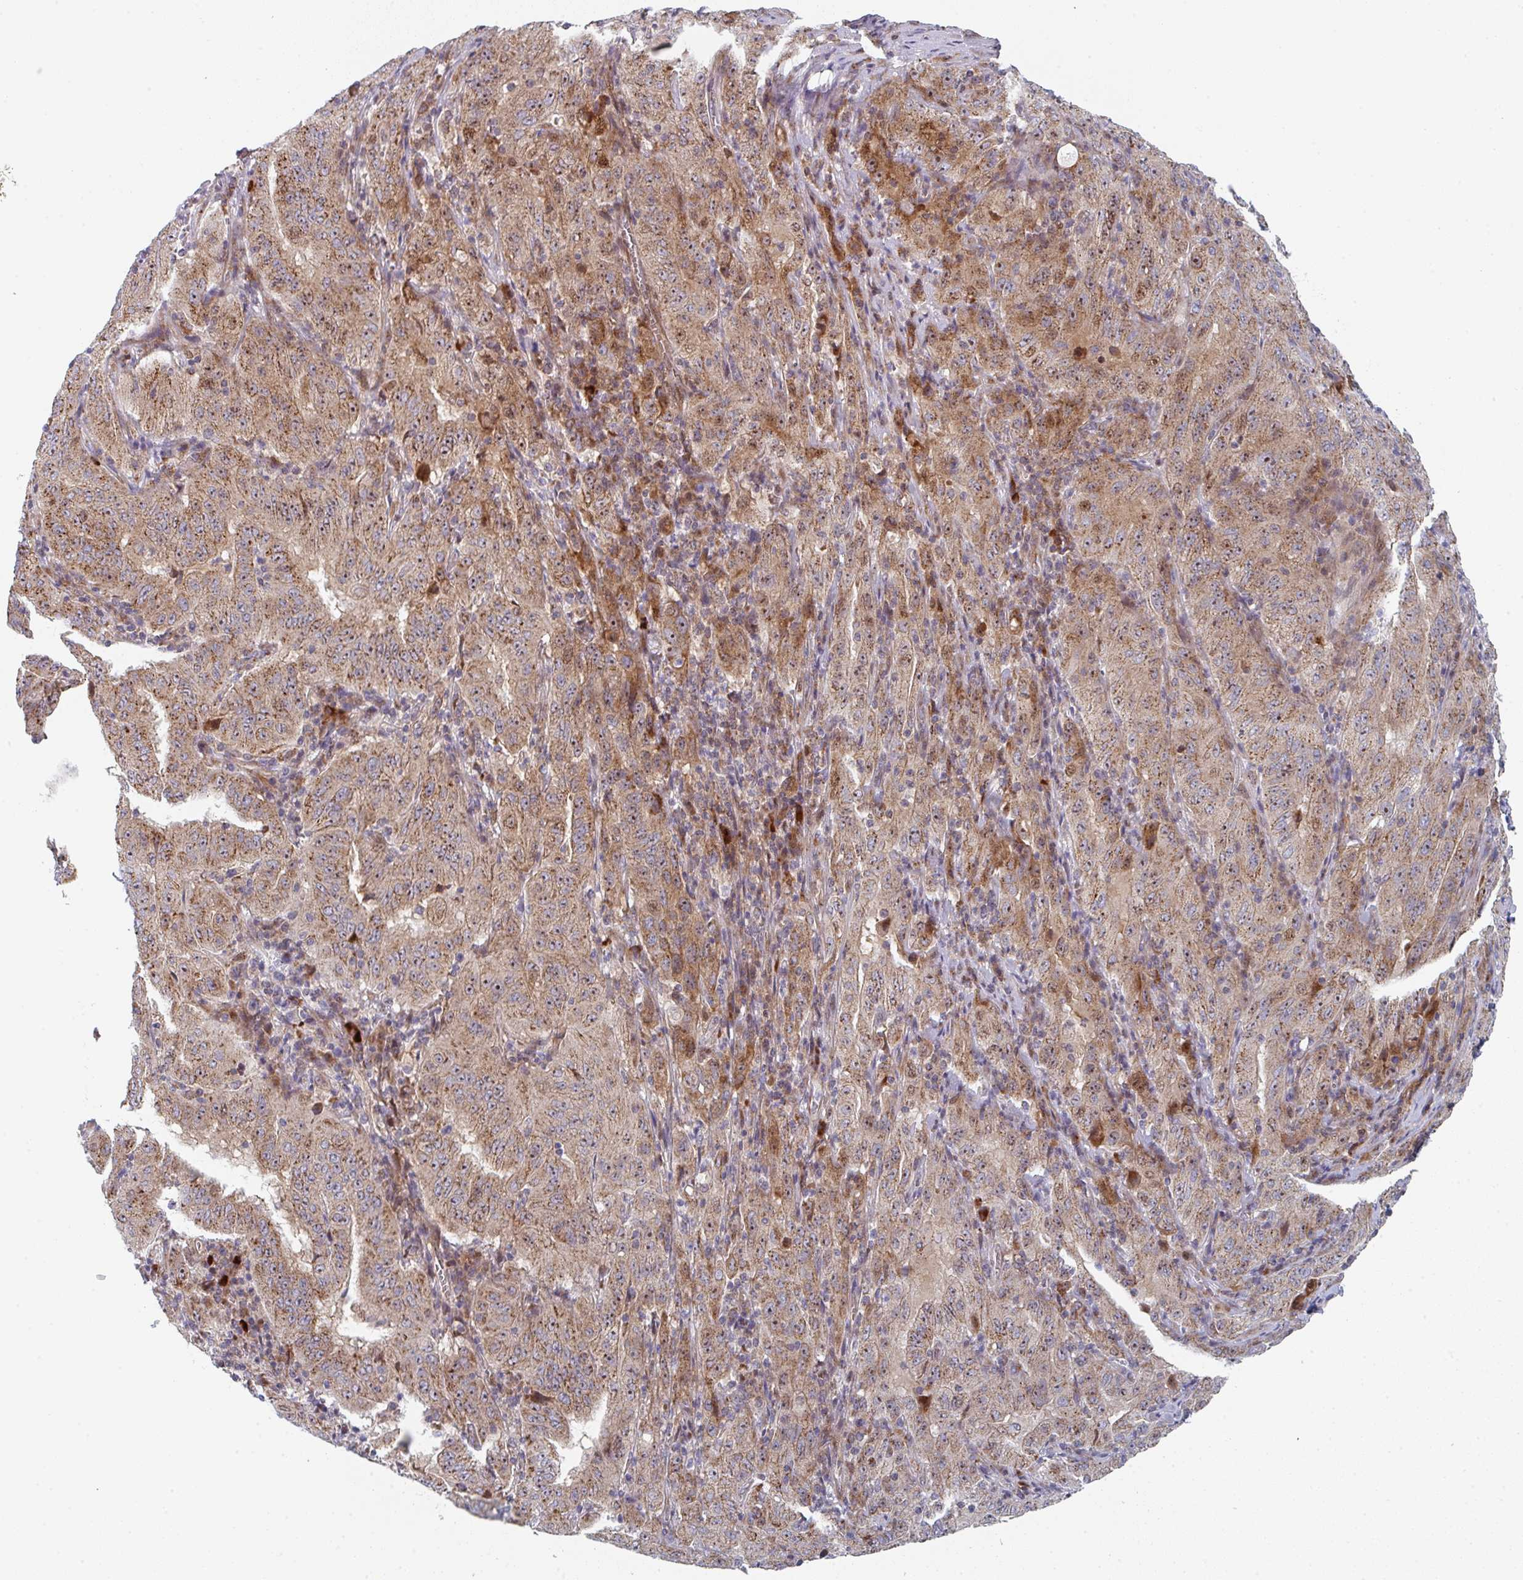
{"staining": {"intensity": "moderate", "quantity": ">75%", "location": "cytoplasmic/membranous,nuclear"}, "tissue": "pancreatic cancer", "cell_type": "Tumor cells", "image_type": "cancer", "snomed": [{"axis": "morphology", "description": "Adenocarcinoma, NOS"}, {"axis": "topography", "description": "Pancreas"}], "caption": "A high-resolution photomicrograph shows immunohistochemistry staining of pancreatic adenocarcinoma, which shows moderate cytoplasmic/membranous and nuclear positivity in approximately >75% of tumor cells. The staining is performed using DAB brown chromogen to label protein expression. The nuclei are counter-stained blue using hematoxylin.", "gene": "ZNF644", "patient": {"sex": "male", "age": 63}}